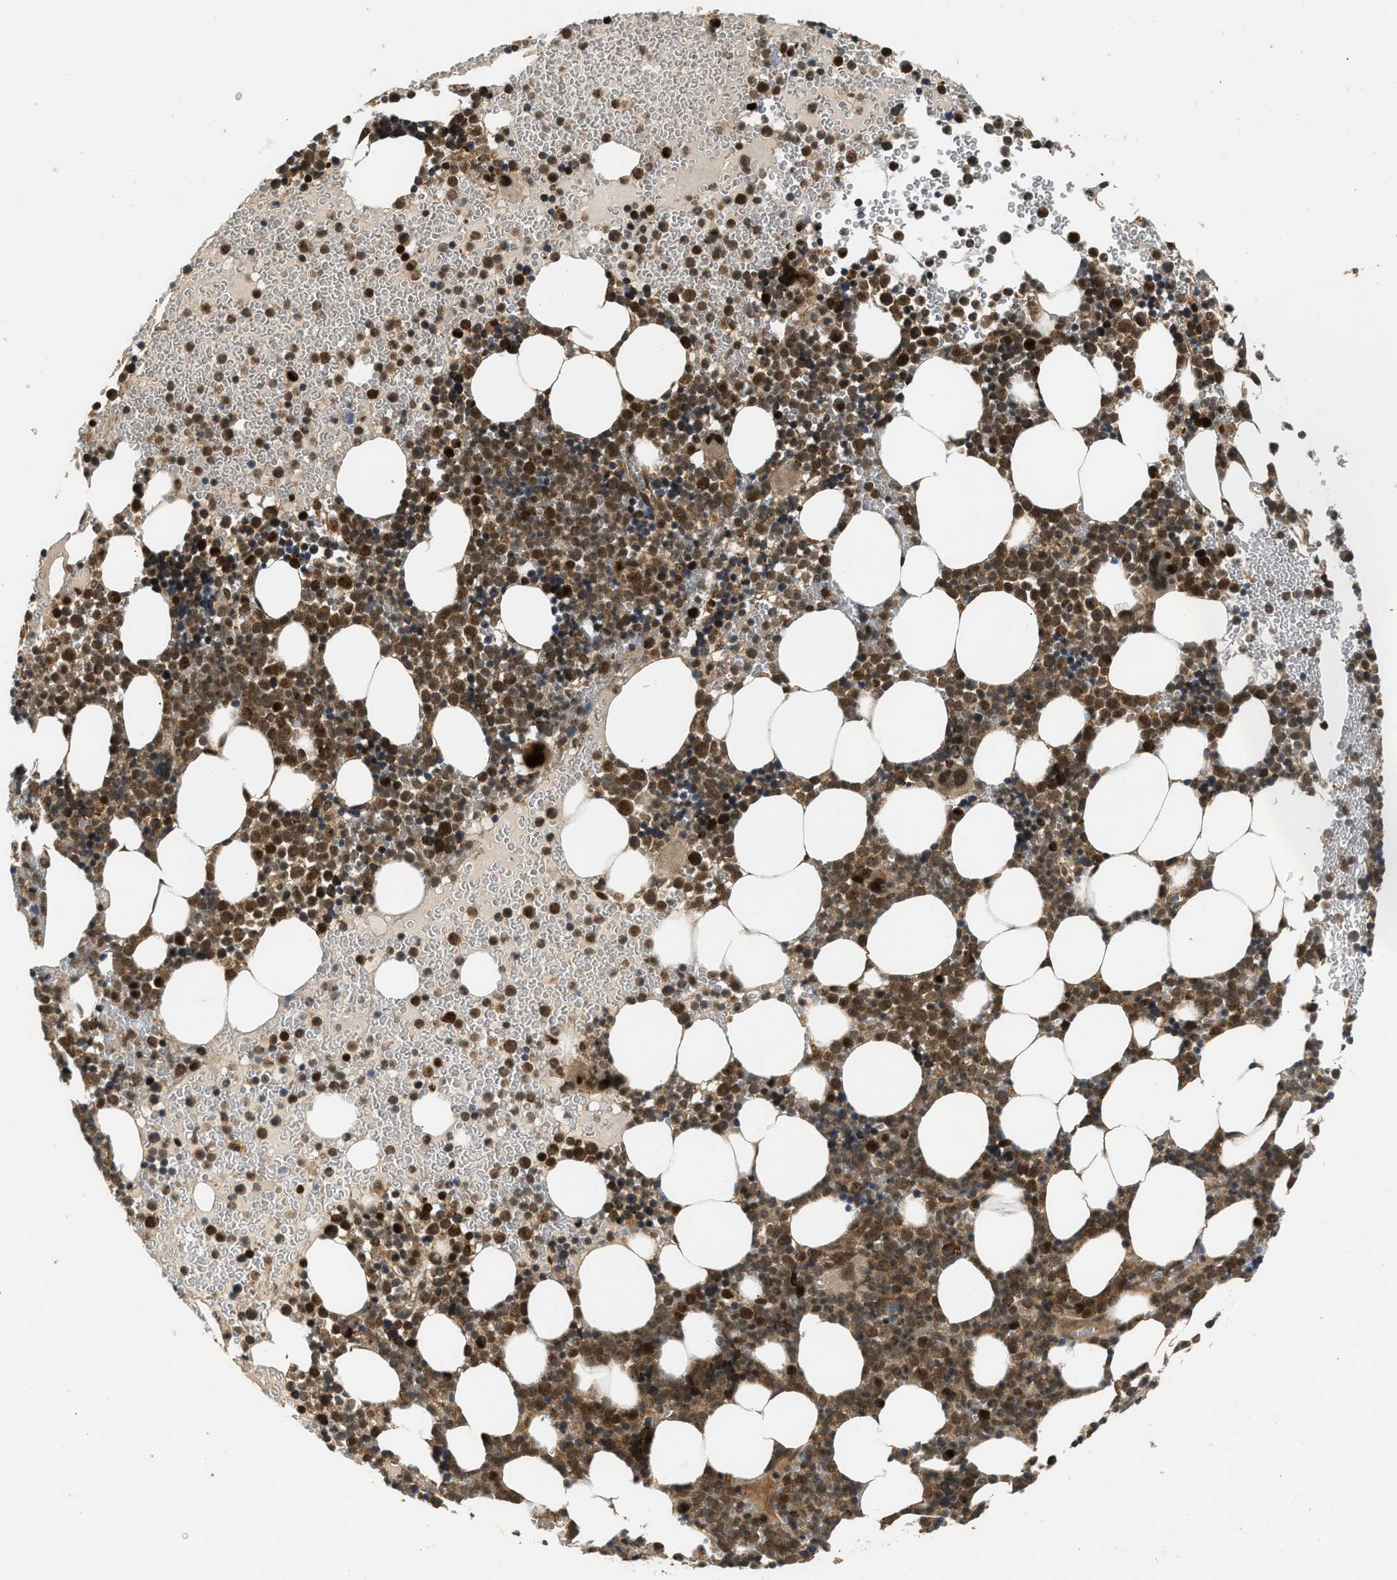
{"staining": {"intensity": "moderate", "quantity": "25%-75%", "location": "cytoplasmic/membranous,nuclear"}, "tissue": "bone marrow", "cell_type": "Hematopoietic cells", "image_type": "normal", "snomed": [{"axis": "morphology", "description": "Normal tissue, NOS"}, {"axis": "morphology", "description": "Inflammation, NOS"}, {"axis": "topography", "description": "Bone marrow"}], "caption": "IHC (DAB) staining of normal bone marrow displays moderate cytoplasmic/membranous,nuclear protein positivity in about 25%-75% of hematopoietic cells. (DAB = brown stain, brightfield microscopy at high magnification).", "gene": "GET1", "patient": {"sex": "female", "age": 67}}